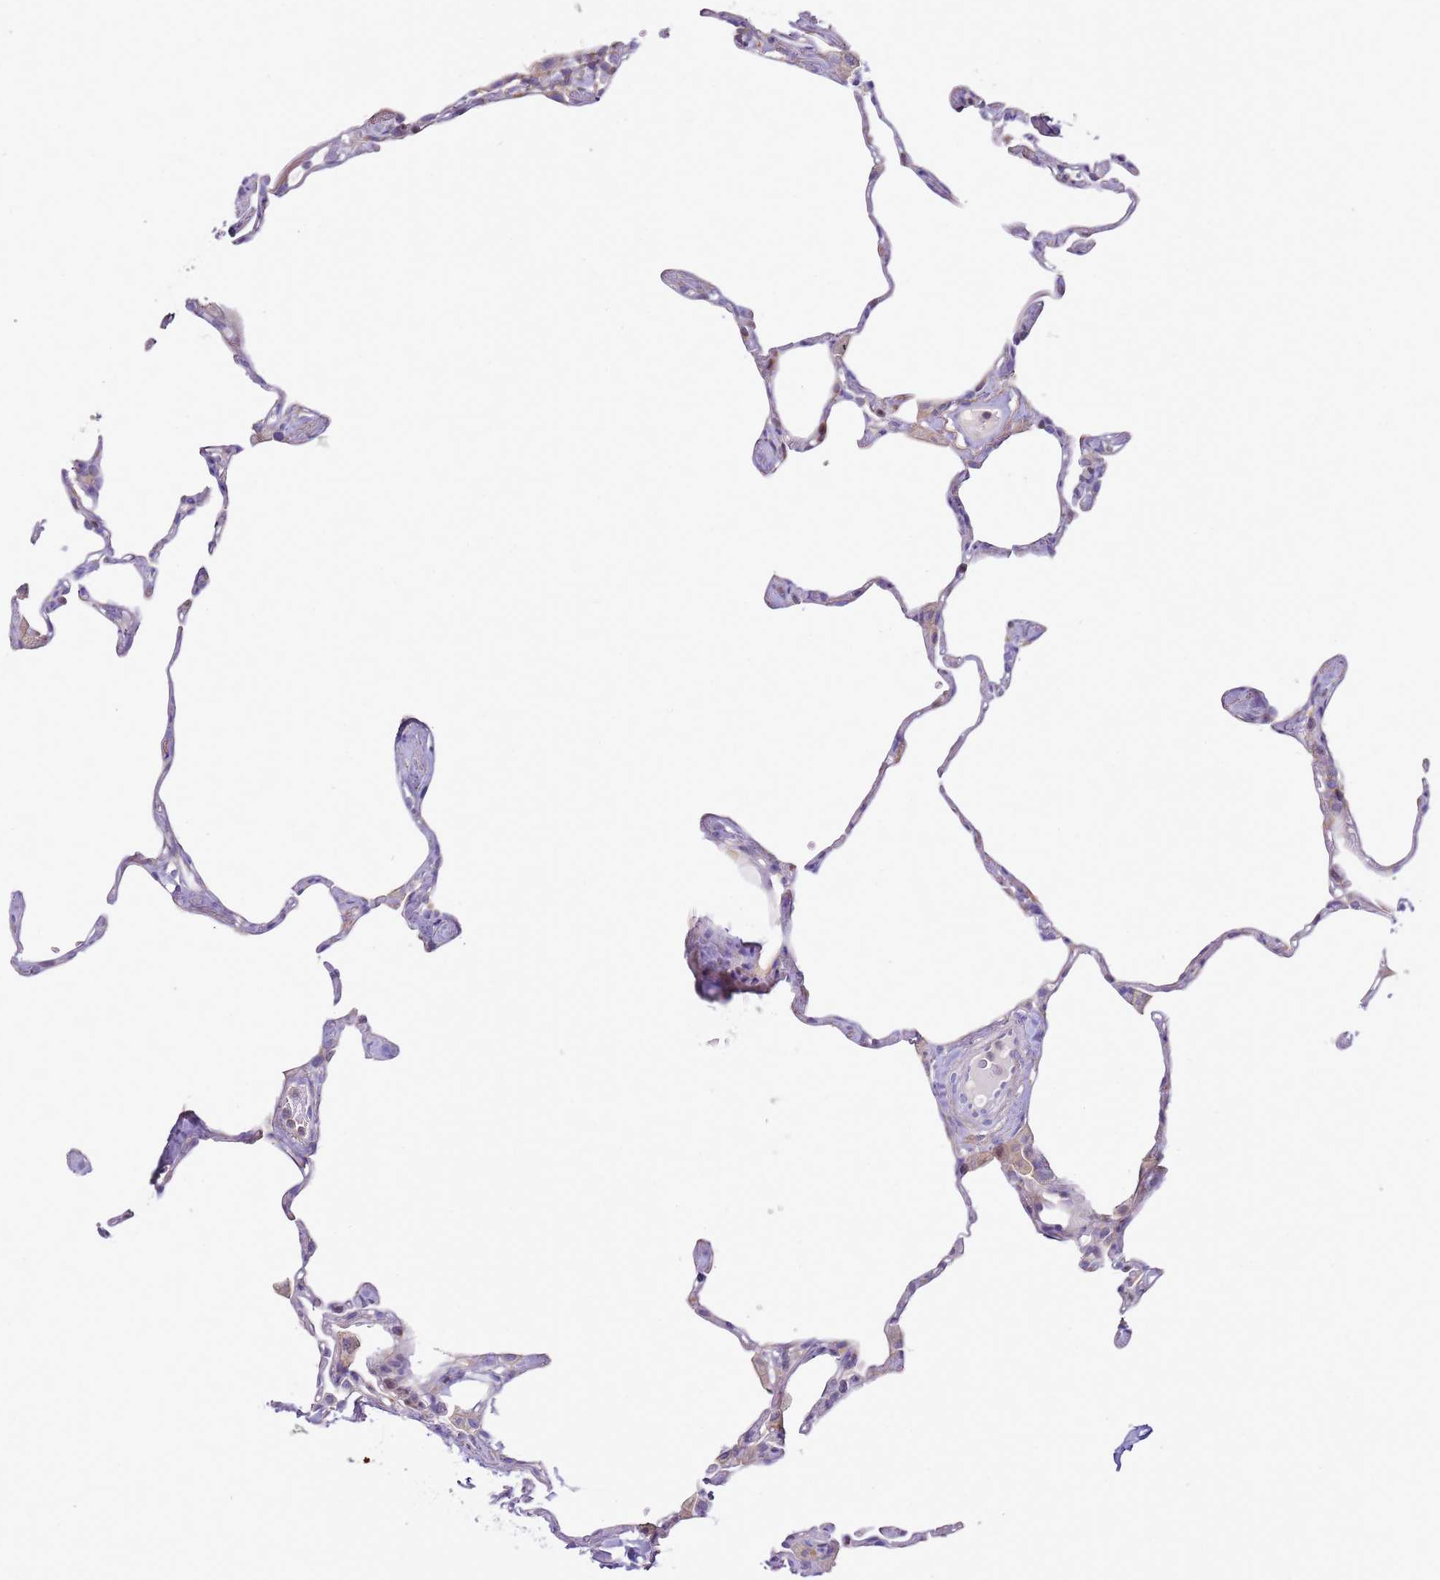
{"staining": {"intensity": "weak", "quantity": "25%-75%", "location": "cytoplasmic/membranous"}, "tissue": "lung", "cell_type": "Alveolar cells", "image_type": "normal", "snomed": [{"axis": "morphology", "description": "Normal tissue, NOS"}, {"axis": "topography", "description": "Lung"}], "caption": "This photomicrograph reveals unremarkable lung stained with immunohistochemistry to label a protein in brown. The cytoplasmic/membranous of alveolar cells show weak positivity for the protein. Nuclei are counter-stained blue.", "gene": "FPR1", "patient": {"sex": "male", "age": 65}}